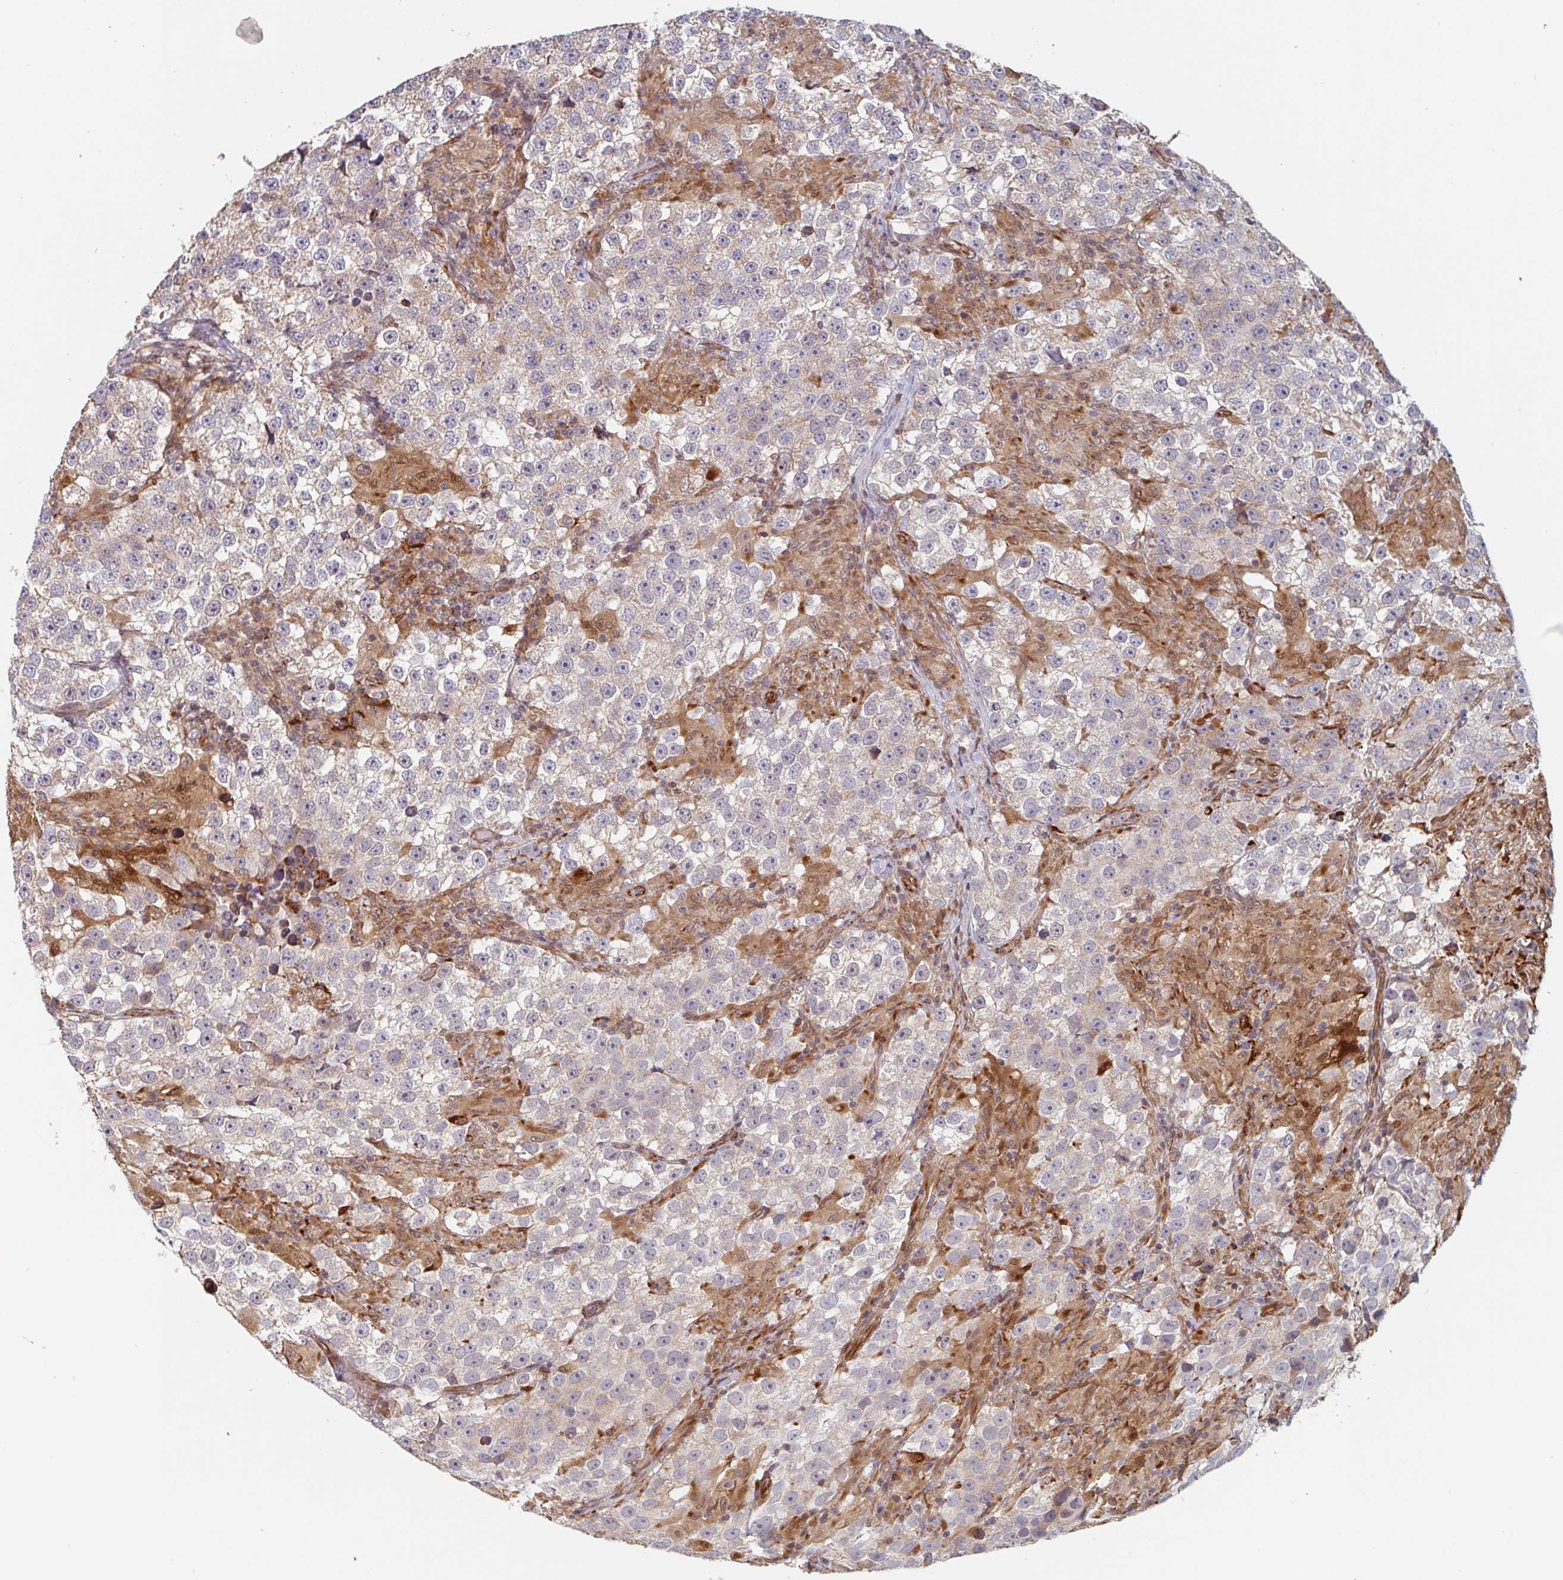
{"staining": {"intensity": "weak", "quantity": "<25%", "location": "cytoplasmic/membranous"}, "tissue": "testis cancer", "cell_type": "Tumor cells", "image_type": "cancer", "snomed": [{"axis": "morphology", "description": "Seminoma, NOS"}, {"axis": "topography", "description": "Testis"}], "caption": "Testis cancer stained for a protein using IHC exhibits no expression tumor cells.", "gene": "NUB1", "patient": {"sex": "male", "age": 46}}